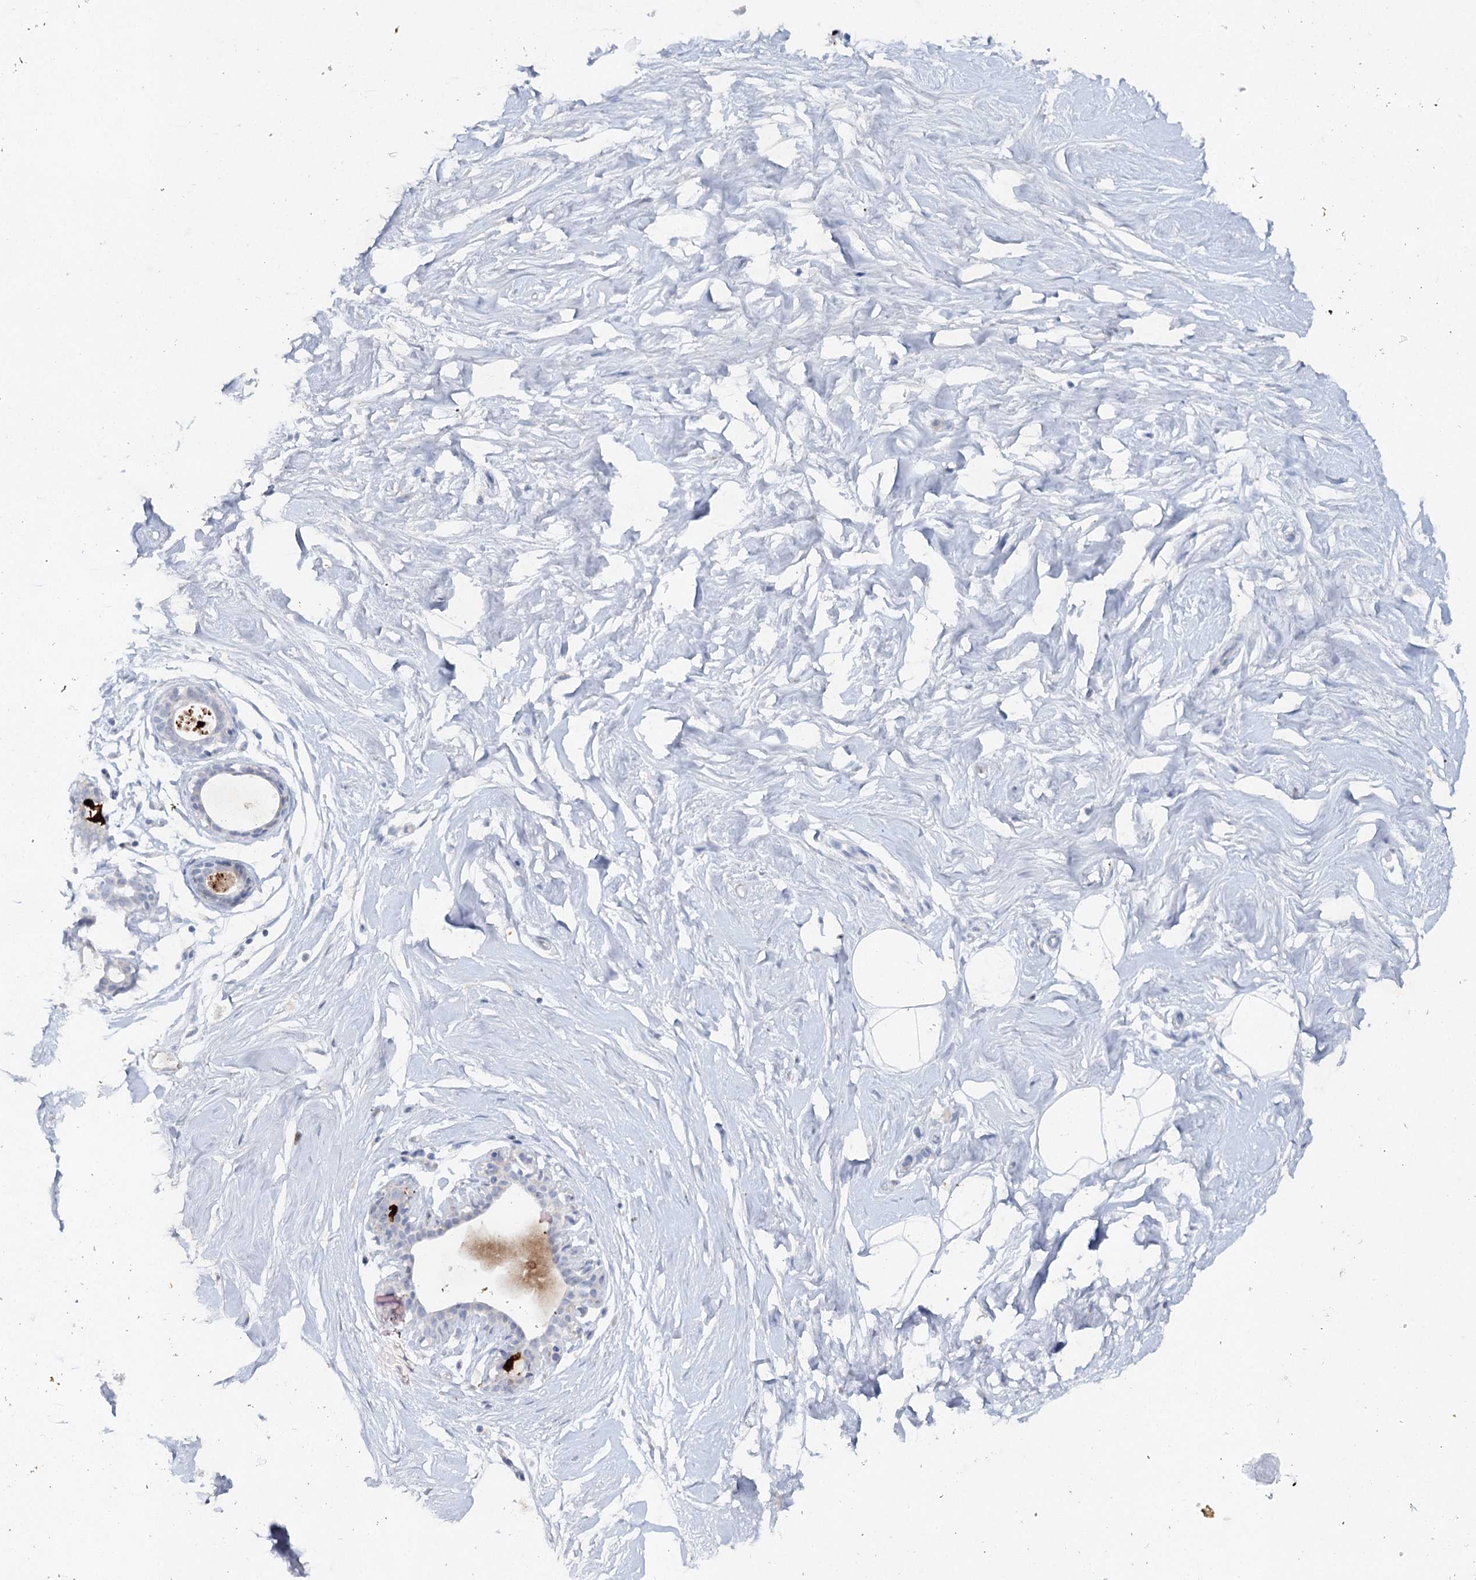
{"staining": {"intensity": "negative", "quantity": "none", "location": "none"}, "tissue": "breast", "cell_type": "Adipocytes", "image_type": "normal", "snomed": [{"axis": "morphology", "description": "Normal tissue, NOS"}, {"axis": "morphology", "description": "Adenoma, NOS"}, {"axis": "topography", "description": "Breast"}], "caption": "Immunohistochemistry of normal breast displays no staining in adipocytes. Nuclei are stained in blue.", "gene": "RFX6", "patient": {"sex": "female", "age": 23}}